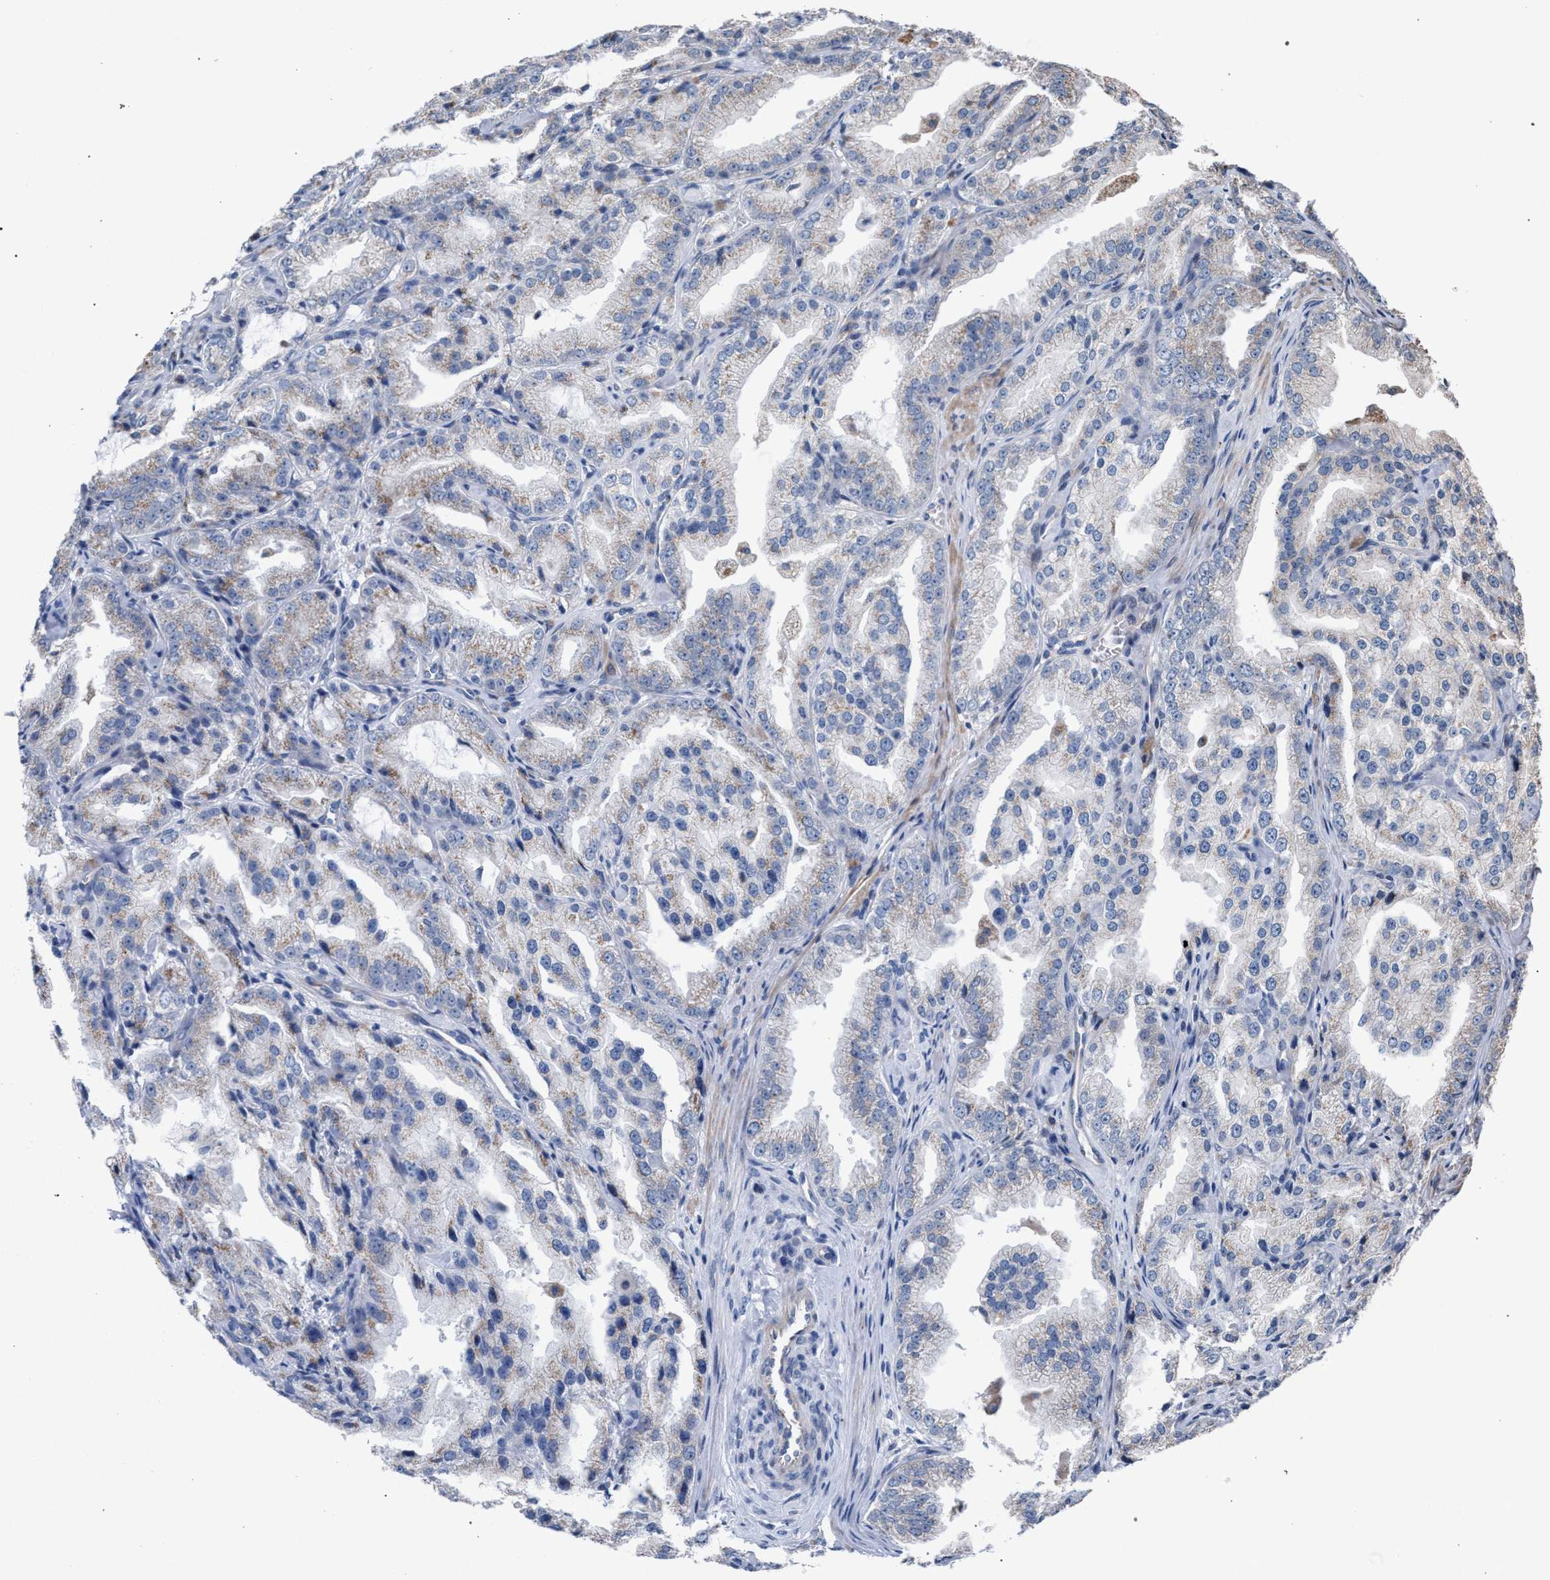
{"staining": {"intensity": "weak", "quantity": ">75%", "location": "cytoplasmic/membranous"}, "tissue": "prostate cancer", "cell_type": "Tumor cells", "image_type": "cancer", "snomed": [{"axis": "morphology", "description": "Adenocarcinoma, High grade"}, {"axis": "topography", "description": "Prostate"}], "caption": "Immunohistochemistry (IHC) staining of prostate cancer (high-grade adenocarcinoma), which displays low levels of weak cytoplasmic/membranous positivity in about >75% of tumor cells indicating weak cytoplasmic/membranous protein positivity. The staining was performed using DAB (brown) for protein detection and nuclei were counterstained in hematoxylin (blue).", "gene": "RNF135", "patient": {"sex": "male", "age": 61}}